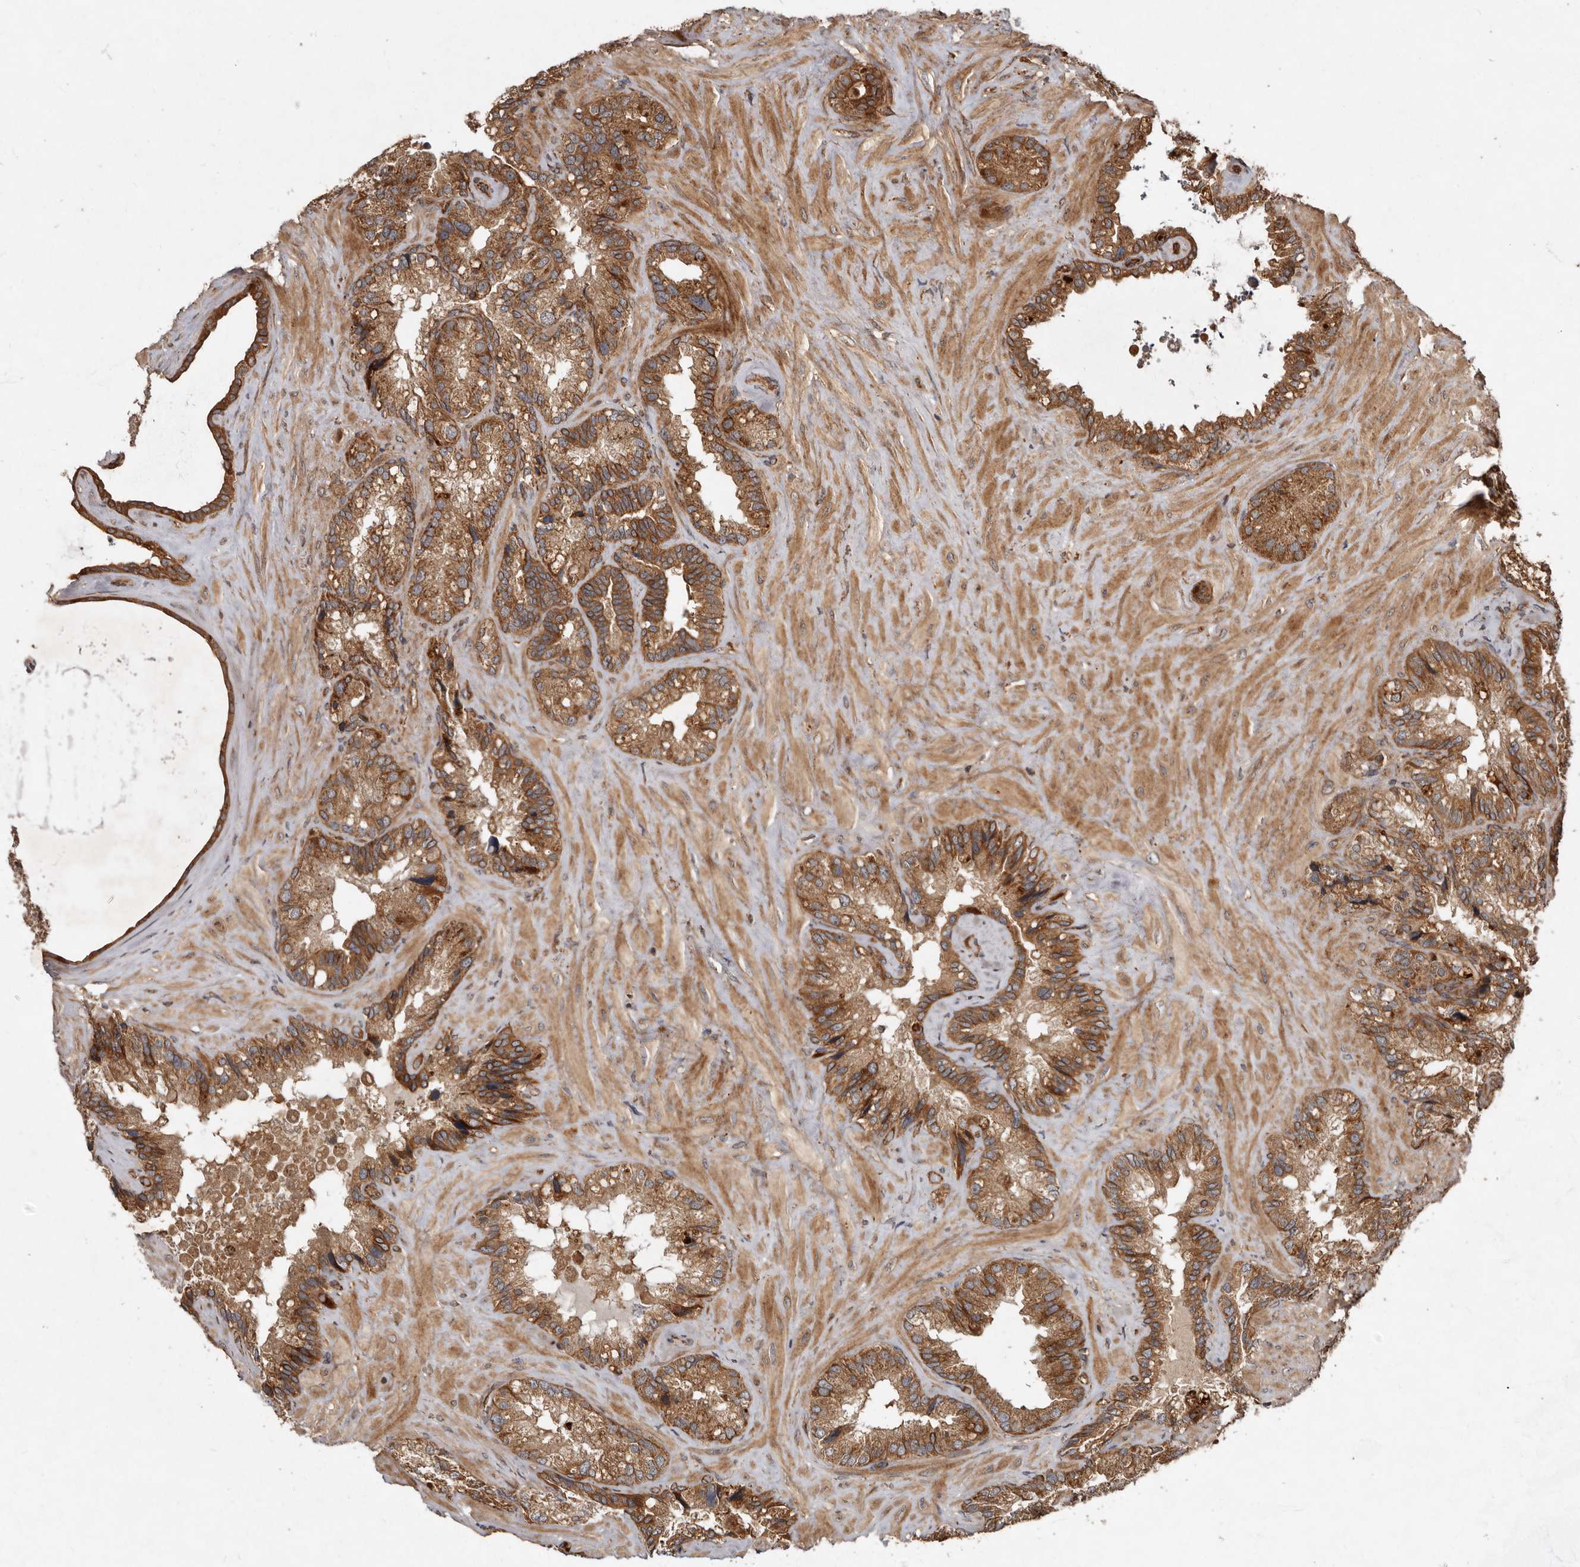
{"staining": {"intensity": "moderate", "quantity": ">75%", "location": "cytoplasmic/membranous"}, "tissue": "seminal vesicle", "cell_type": "Glandular cells", "image_type": "normal", "snomed": [{"axis": "morphology", "description": "Normal tissue, NOS"}, {"axis": "topography", "description": "Prostate"}, {"axis": "topography", "description": "Seminal veicle"}], "caption": "Immunohistochemistry micrograph of benign seminal vesicle: seminal vesicle stained using immunohistochemistry (IHC) displays medium levels of moderate protein expression localized specifically in the cytoplasmic/membranous of glandular cells, appearing as a cytoplasmic/membranous brown color.", "gene": "STK36", "patient": {"sex": "male", "age": 68}}